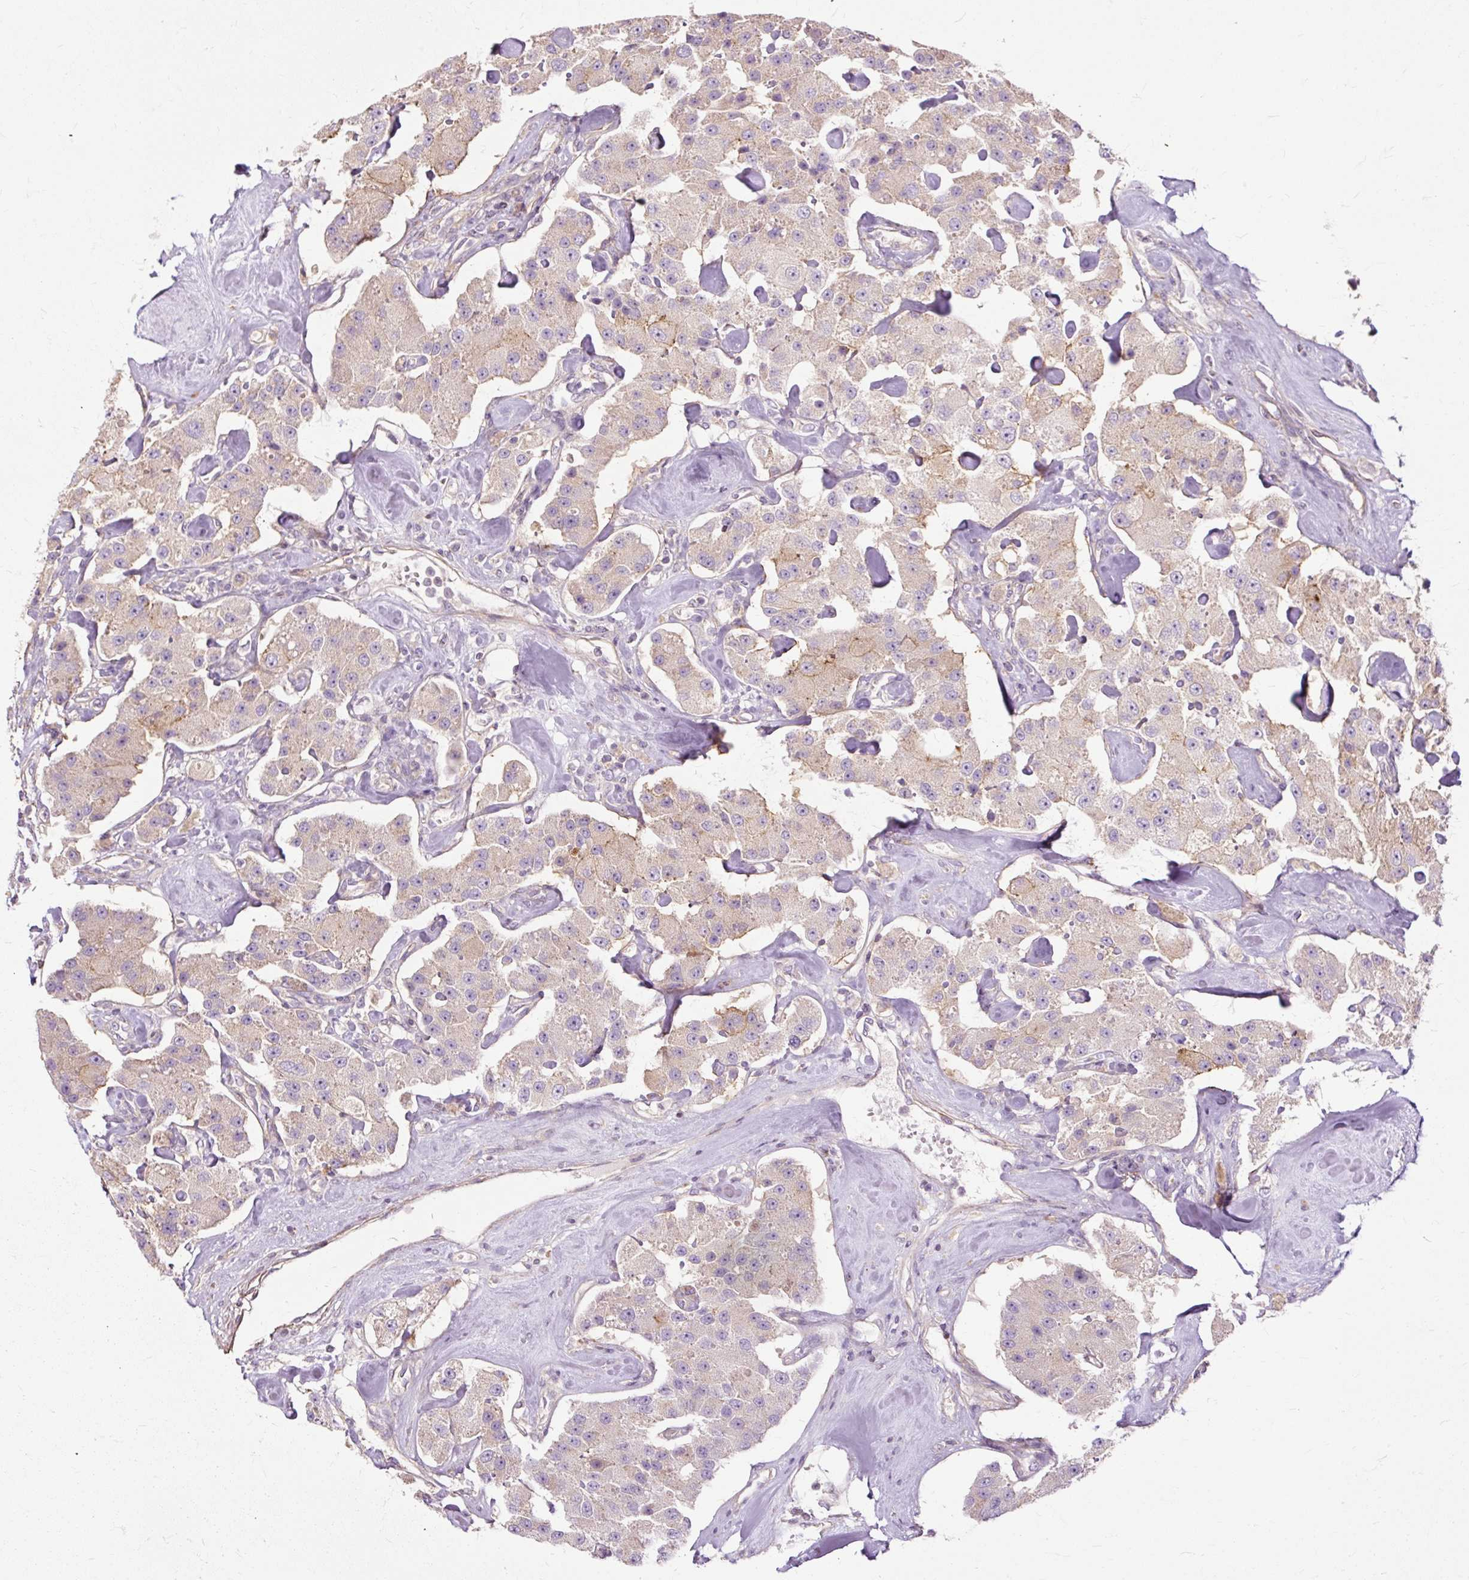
{"staining": {"intensity": "moderate", "quantity": "<25%", "location": "cytoplasmic/membranous"}, "tissue": "carcinoid", "cell_type": "Tumor cells", "image_type": "cancer", "snomed": [{"axis": "morphology", "description": "Carcinoid, malignant, NOS"}, {"axis": "topography", "description": "Pancreas"}], "caption": "This is a photomicrograph of immunohistochemistry (IHC) staining of carcinoid (malignant), which shows moderate positivity in the cytoplasmic/membranous of tumor cells.", "gene": "TSPAN8", "patient": {"sex": "male", "age": 41}}